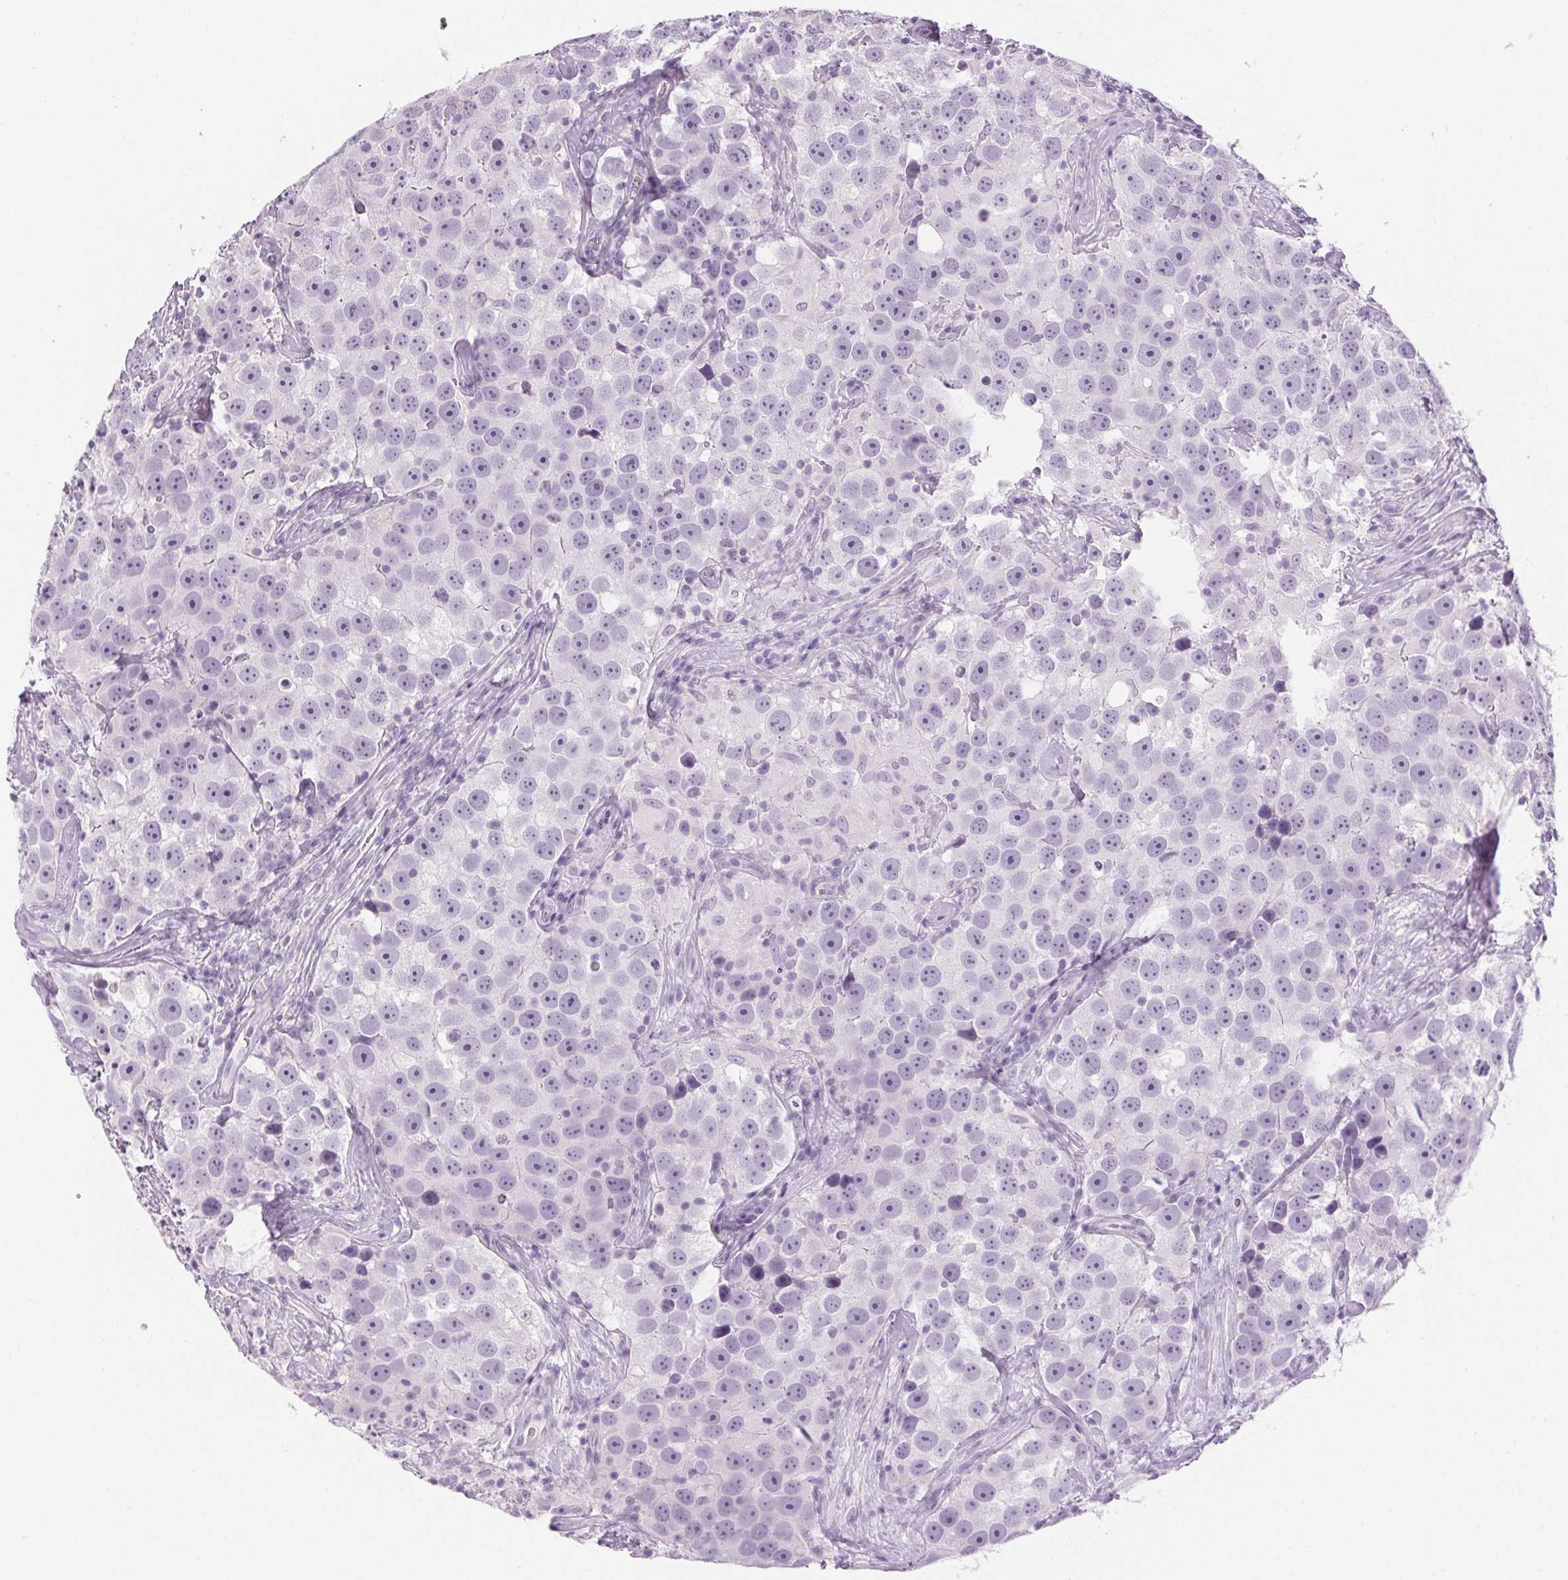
{"staining": {"intensity": "negative", "quantity": "none", "location": "none"}, "tissue": "testis cancer", "cell_type": "Tumor cells", "image_type": "cancer", "snomed": [{"axis": "morphology", "description": "Seminoma, NOS"}, {"axis": "topography", "description": "Testis"}], "caption": "Tumor cells show no significant protein positivity in testis cancer (seminoma).", "gene": "LRP2", "patient": {"sex": "male", "age": 49}}